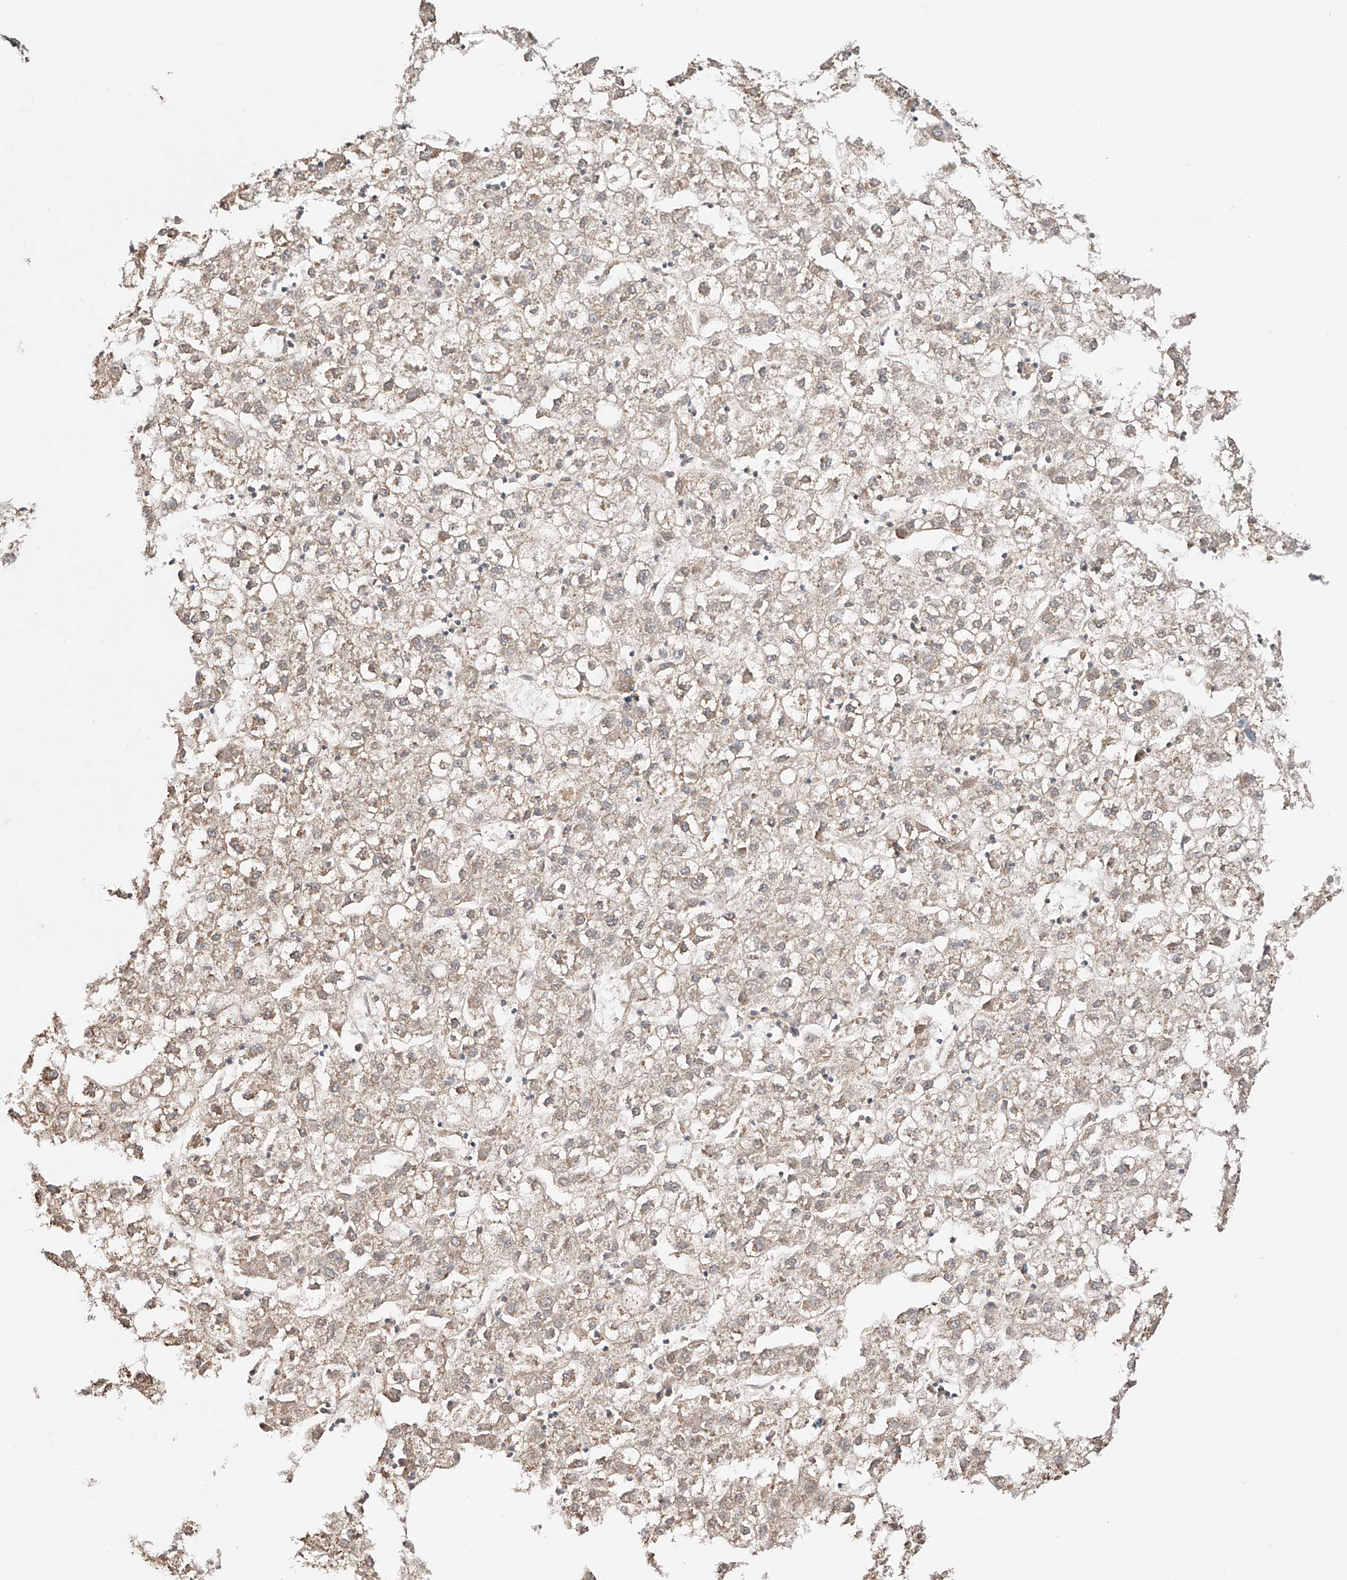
{"staining": {"intensity": "weak", "quantity": ">75%", "location": "cytoplasmic/membranous"}, "tissue": "liver cancer", "cell_type": "Tumor cells", "image_type": "cancer", "snomed": [{"axis": "morphology", "description": "Carcinoma, Hepatocellular, NOS"}, {"axis": "topography", "description": "Liver"}], "caption": "The micrograph shows a brown stain indicating the presence of a protein in the cytoplasmic/membranous of tumor cells in liver hepatocellular carcinoma.", "gene": "ERO1A", "patient": {"sex": "male", "age": 72}}